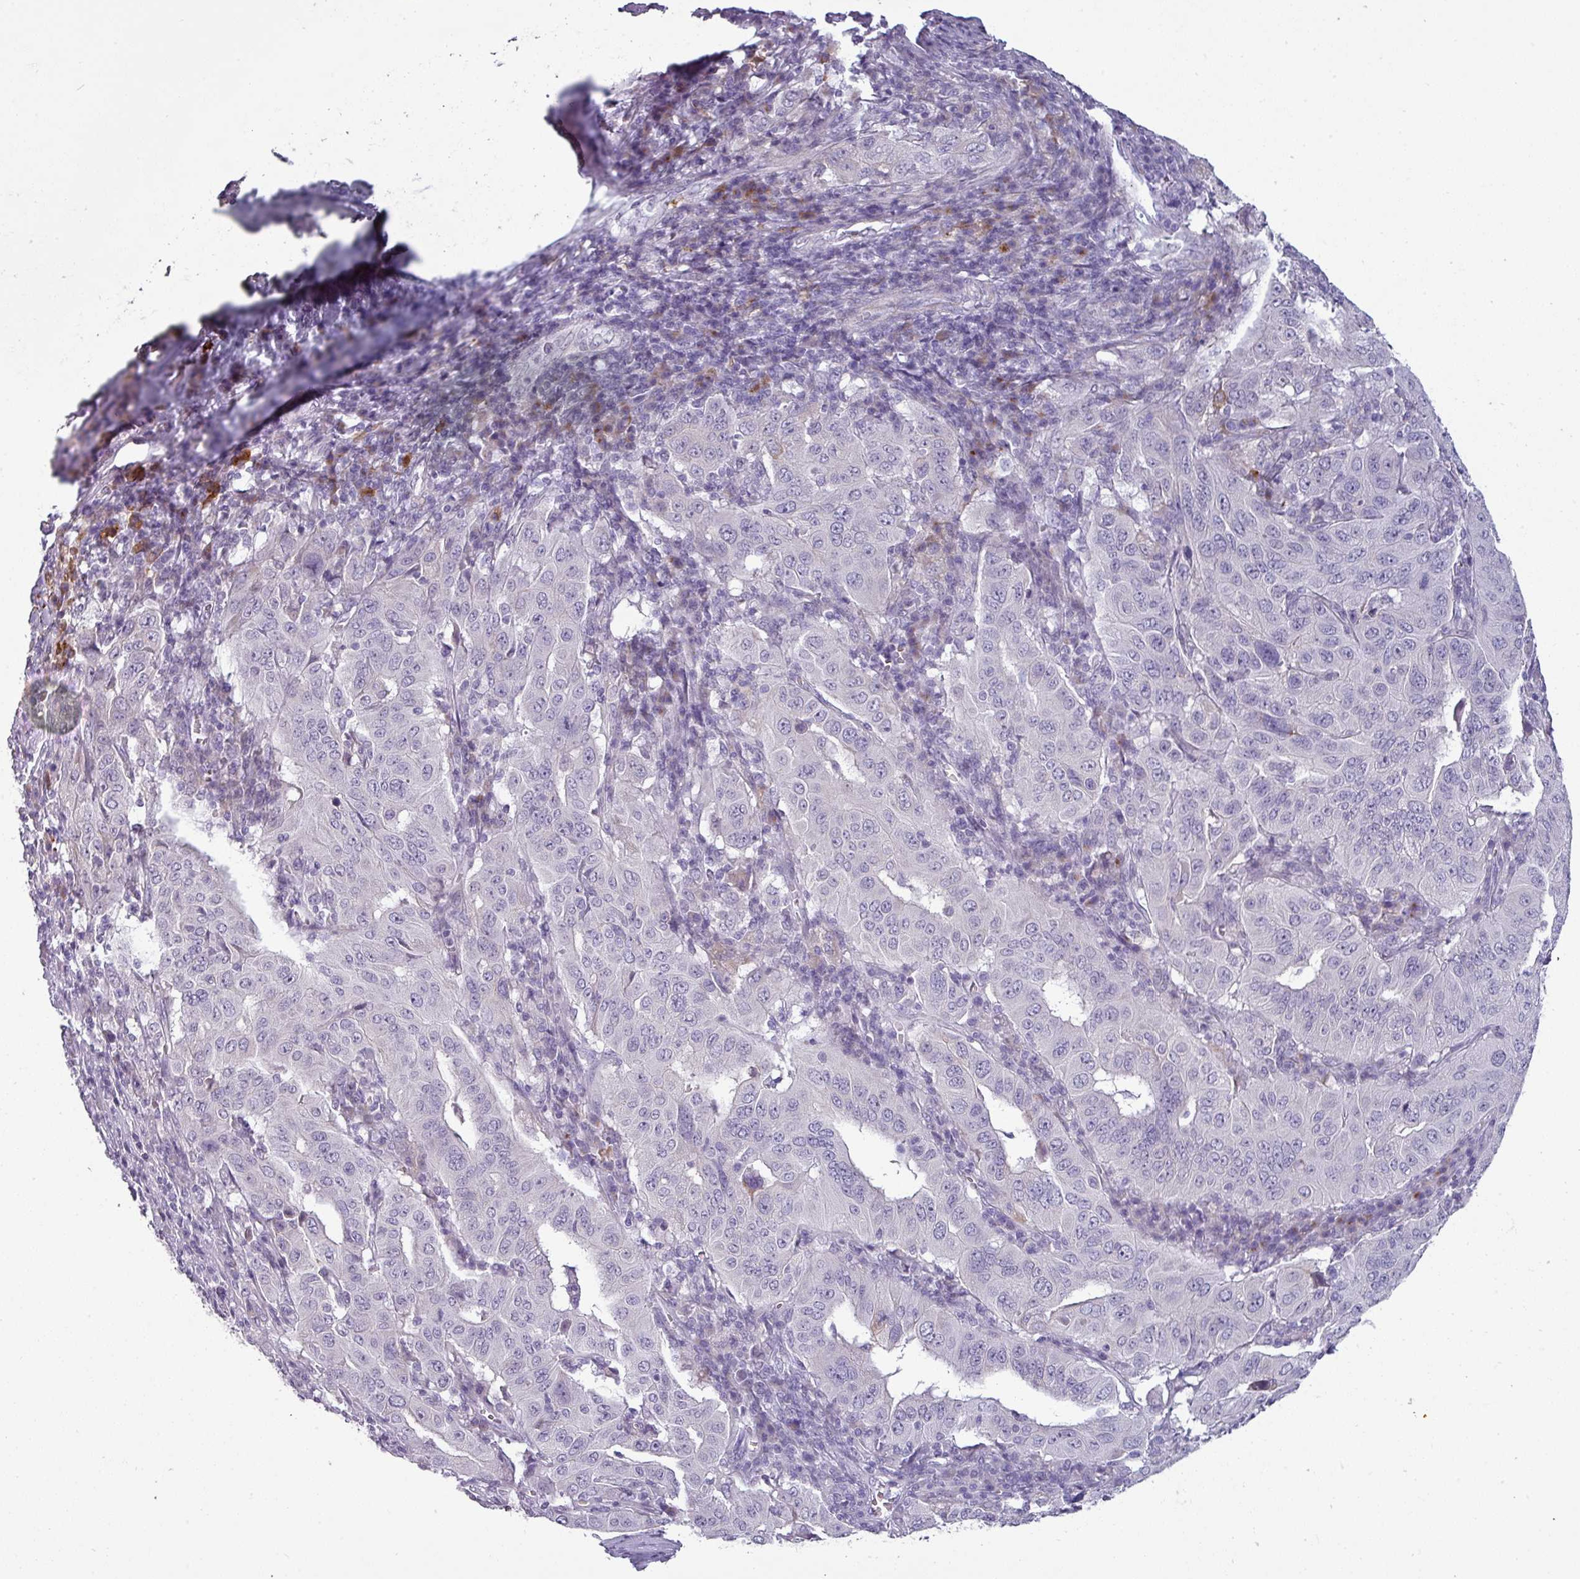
{"staining": {"intensity": "negative", "quantity": "none", "location": "none"}, "tissue": "pancreatic cancer", "cell_type": "Tumor cells", "image_type": "cancer", "snomed": [{"axis": "morphology", "description": "Adenocarcinoma, NOS"}, {"axis": "topography", "description": "Pancreas"}], "caption": "The micrograph reveals no significant positivity in tumor cells of pancreatic cancer (adenocarcinoma).", "gene": "SLC26A9", "patient": {"sex": "male", "age": 63}}